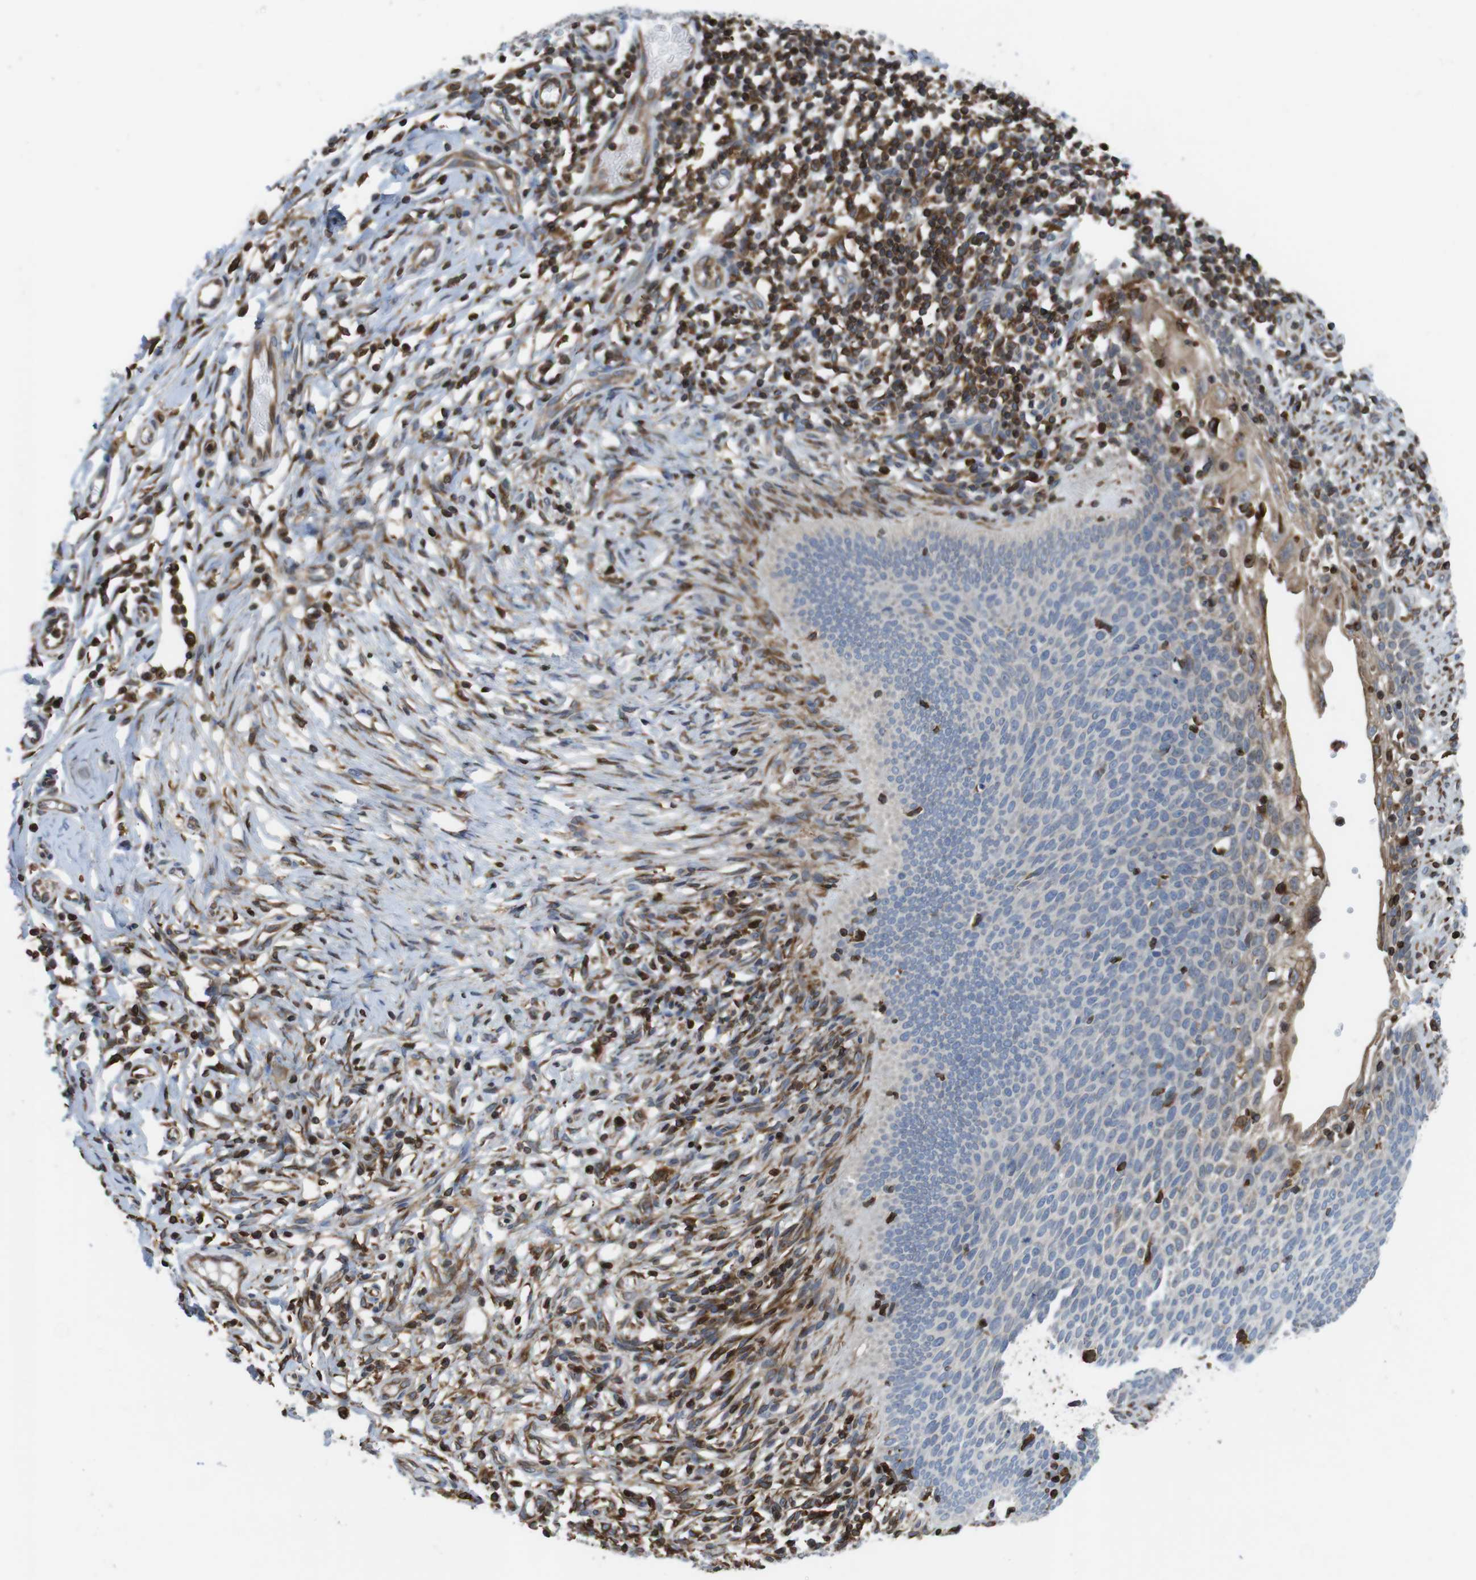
{"staining": {"intensity": "negative", "quantity": "none", "location": "none"}, "tissue": "skin cancer", "cell_type": "Tumor cells", "image_type": "cancer", "snomed": [{"axis": "morphology", "description": "Normal tissue, NOS"}, {"axis": "morphology", "description": "Basal cell carcinoma"}, {"axis": "topography", "description": "Skin"}], "caption": "Immunohistochemistry (IHC) of skin basal cell carcinoma exhibits no positivity in tumor cells. Nuclei are stained in blue.", "gene": "ARL6IP5", "patient": {"sex": "male", "age": 87}}